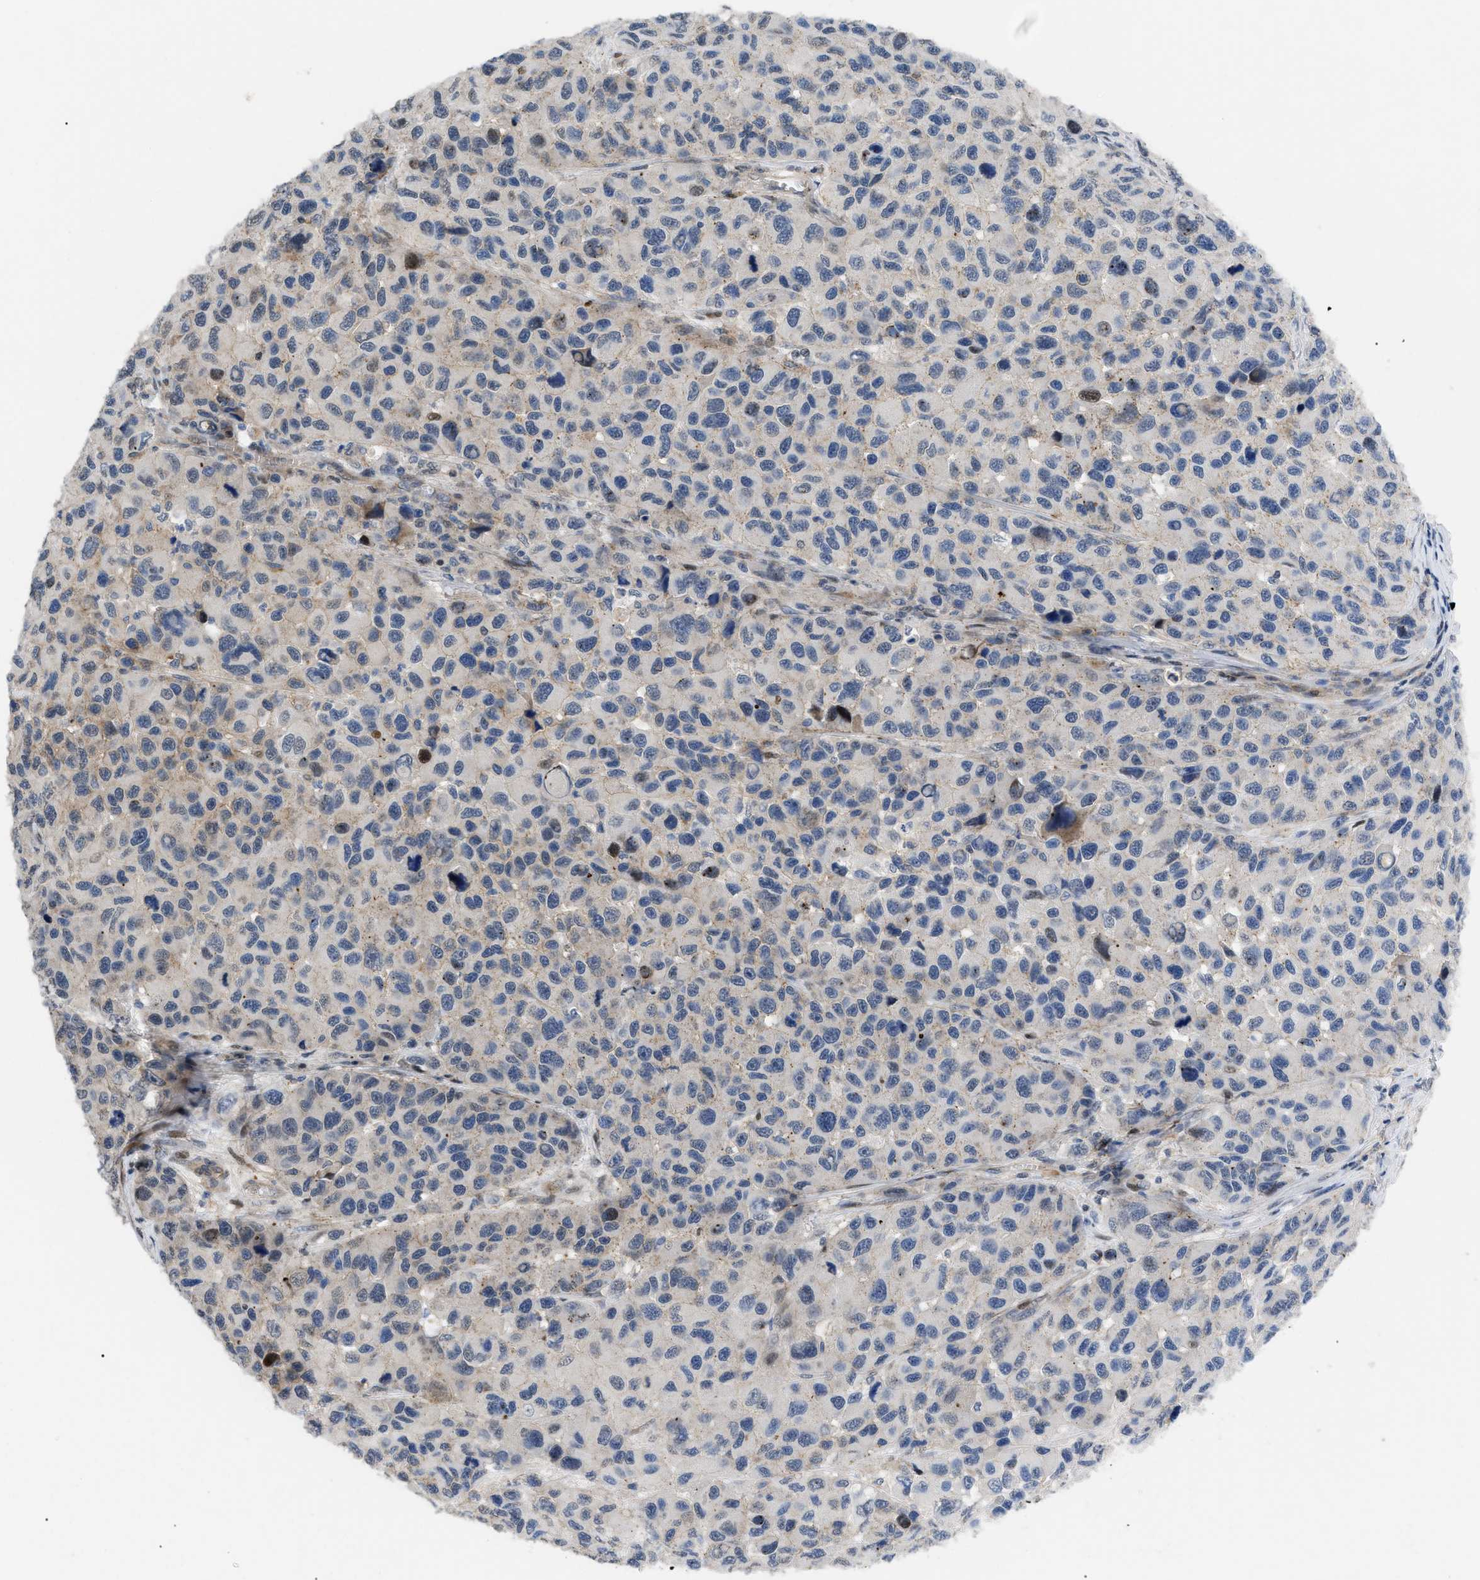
{"staining": {"intensity": "weak", "quantity": "<25%", "location": "cytoplasmic/membranous,nuclear"}, "tissue": "melanoma", "cell_type": "Tumor cells", "image_type": "cancer", "snomed": [{"axis": "morphology", "description": "Malignant melanoma, NOS"}, {"axis": "topography", "description": "Skin"}], "caption": "Immunohistochemical staining of melanoma reveals no significant expression in tumor cells. (Immunohistochemistry (ihc), brightfield microscopy, high magnification).", "gene": "SFXN5", "patient": {"sex": "male", "age": 53}}